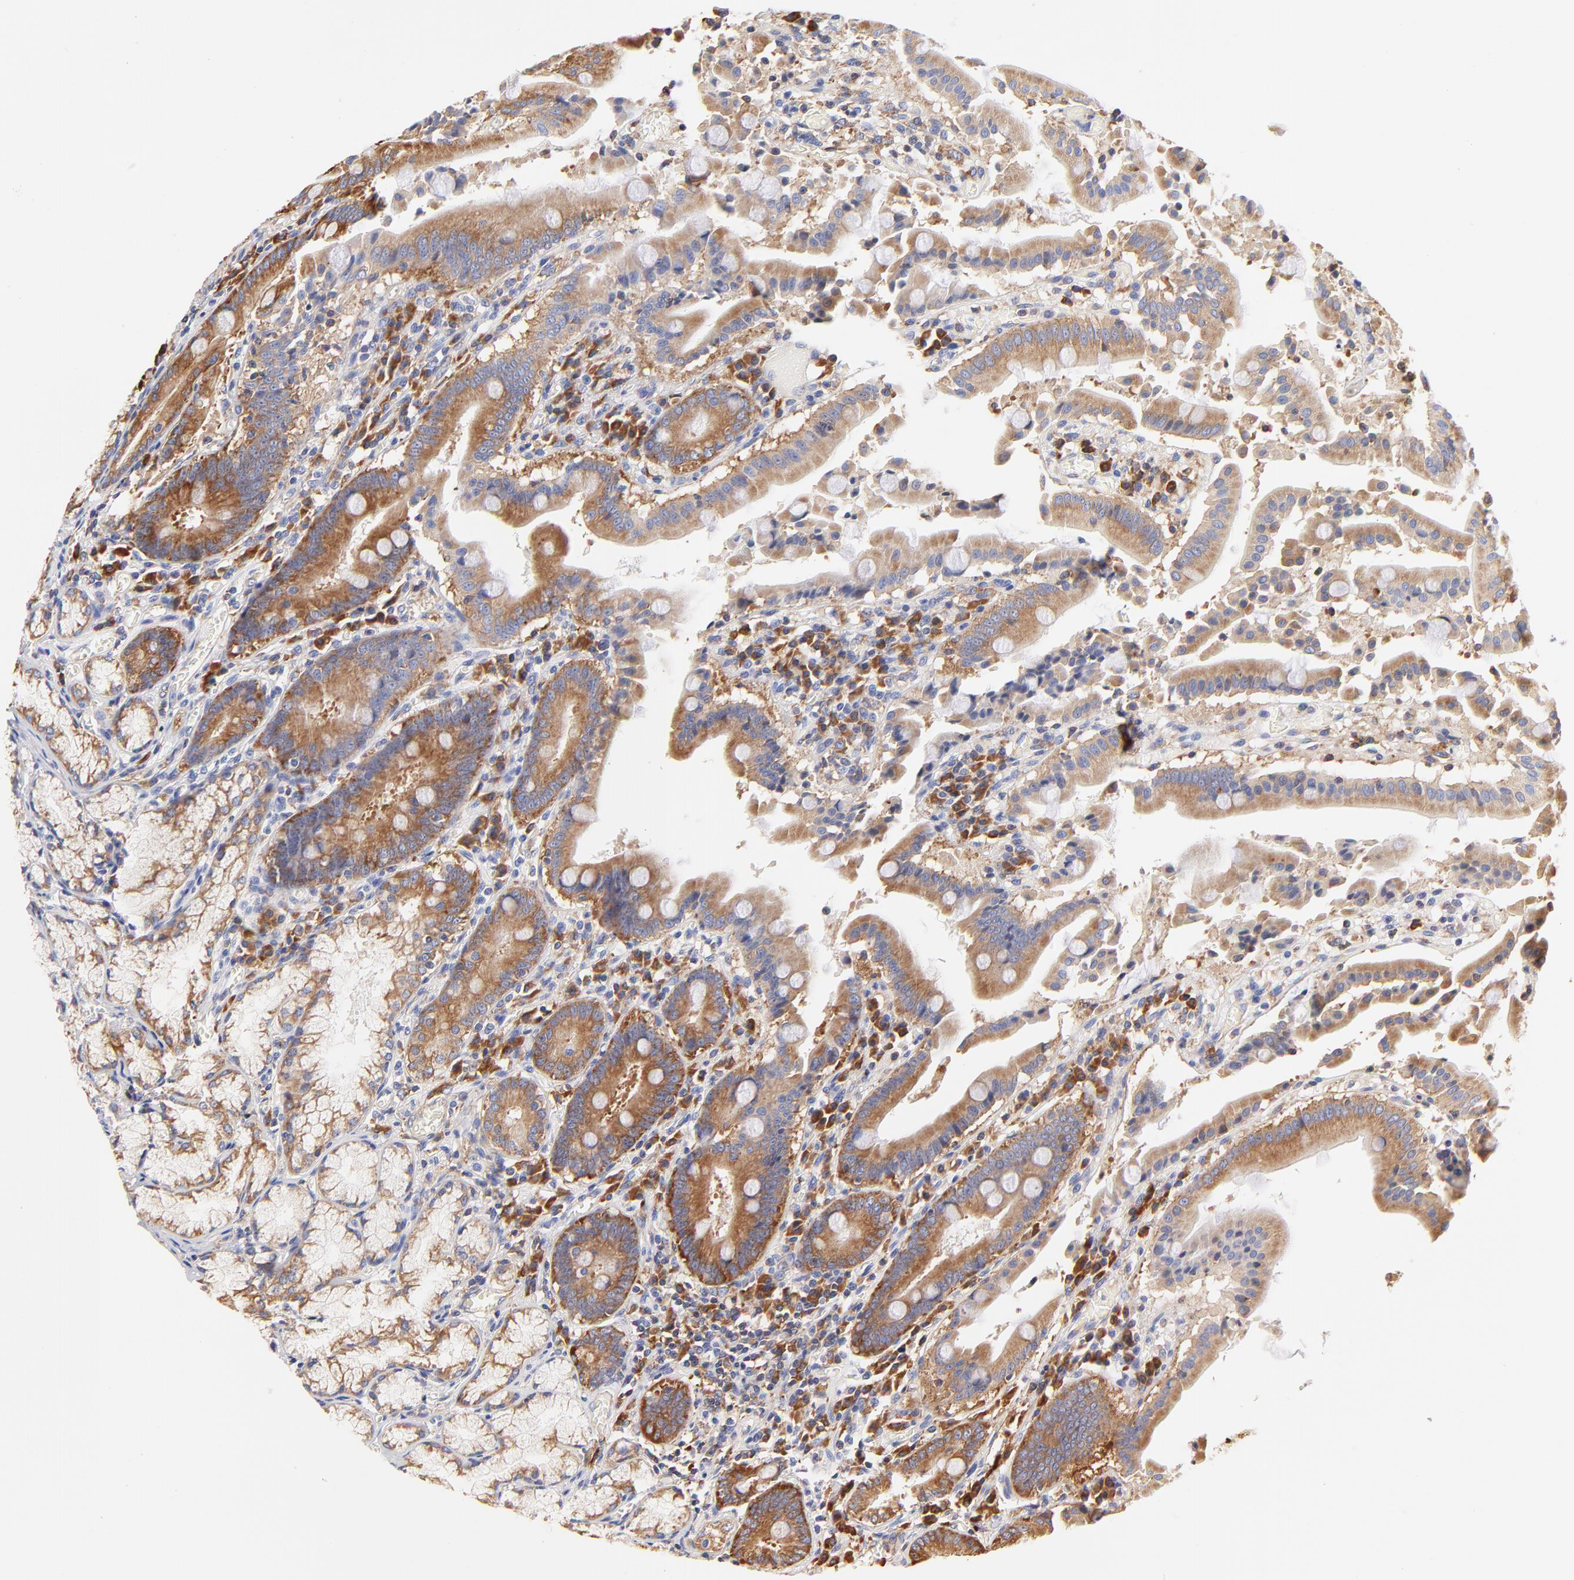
{"staining": {"intensity": "strong", "quantity": ">75%", "location": "cytoplasmic/membranous"}, "tissue": "stomach", "cell_type": "Glandular cells", "image_type": "normal", "snomed": [{"axis": "morphology", "description": "Normal tissue, NOS"}, {"axis": "topography", "description": "Stomach, lower"}], "caption": "High-power microscopy captured an immunohistochemistry (IHC) micrograph of normal stomach, revealing strong cytoplasmic/membranous staining in approximately >75% of glandular cells.", "gene": "RPL27", "patient": {"sex": "male", "age": 56}}